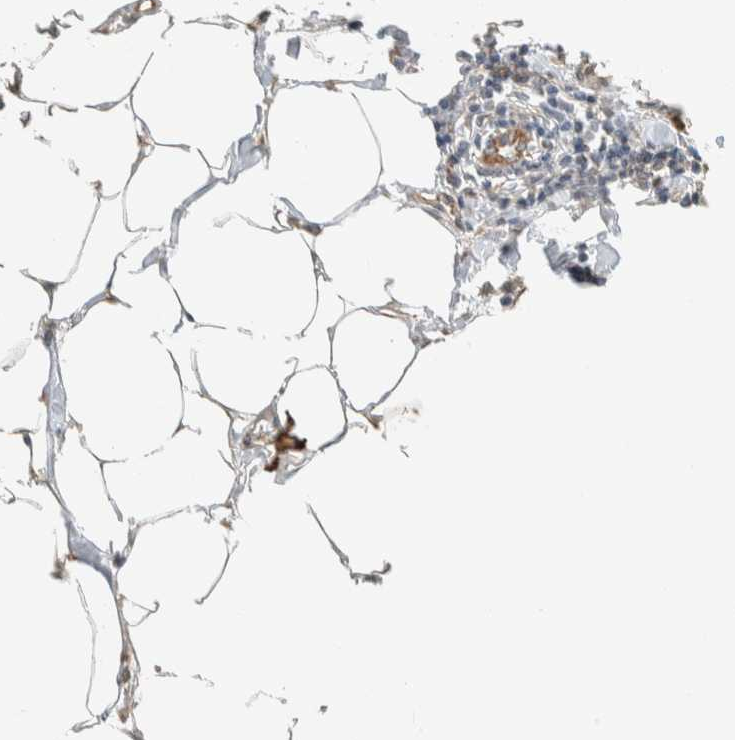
{"staining": {"intensity": "weak", "quantity": "25%-75%", "location": "cytoplasmic/membranous"}, "tissue": "adipose tissue", "cell_type": "Adipocytes", "image_type": "normal", "snomed": [{"axis": "morphology", "description": "Normal tissue, NOS"}, {"axis": "morphology", "description": "Adenocarcinoma, NOS"}, {"axis": "topography", "description": "Colon"}, {"axis": "topography", "description": "Peripheral nerve tissue"}], "caption": "Protein staining exhibits weak cytoplasmic/membranous staining in about 25%-75% of adipocytes in unremarkable adipose tissue.", "gene": "PDE7B", "patient": {"sex": "male", "age": 14}}